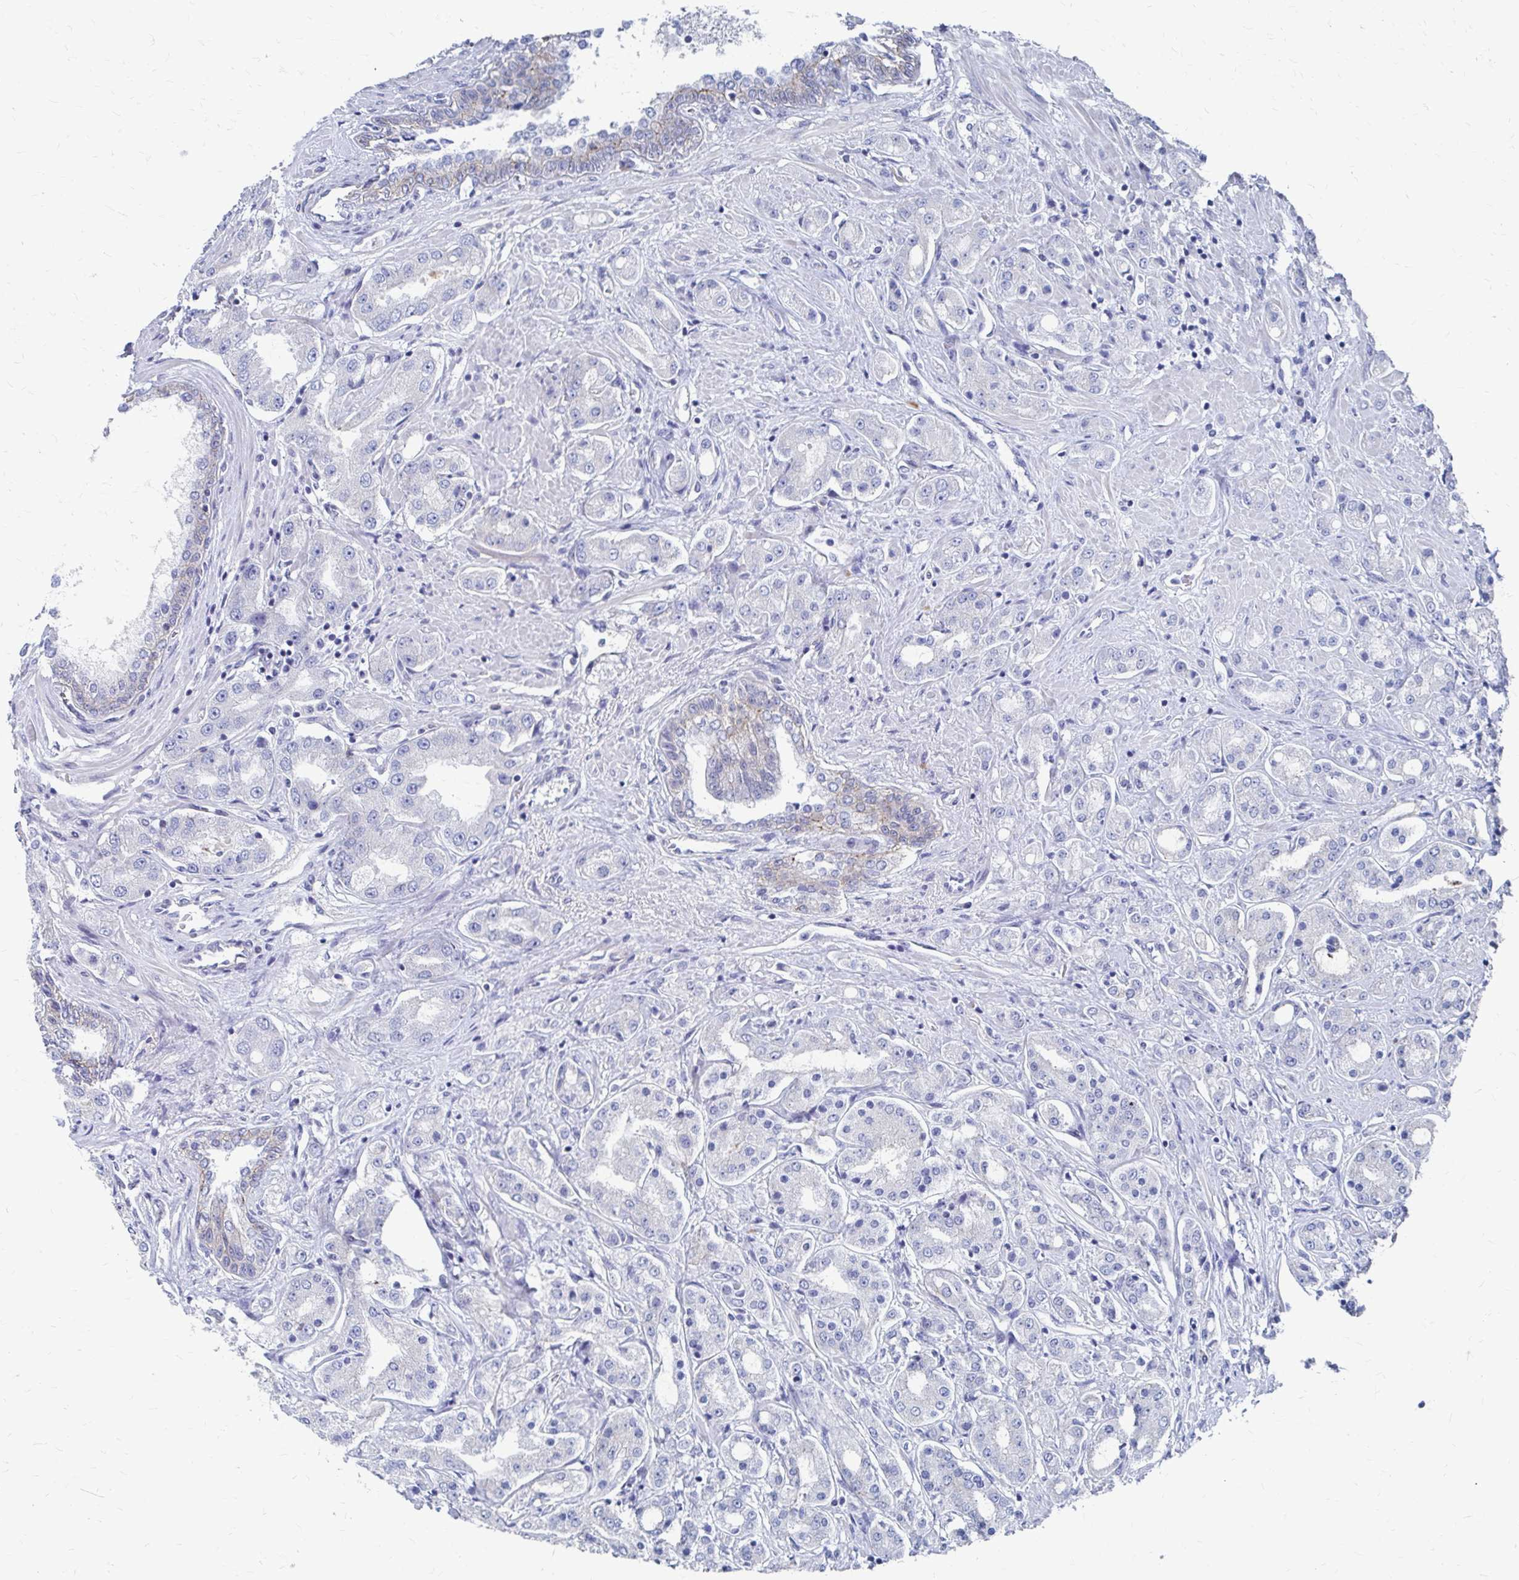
{"staining": {"intensity": "negative", "quantity": "none", "location": "none"}, "tissue": "prostate cancer", "cell_type": "Tumor cells", "image_type": "cancer", "snomed": [{"axis": "morphology", "description": "Adenocarcinoma, High grade"}, {"axis": "topography", "description": "Prostate"}], "caption": "An immunohistochemistry image of prostate cancer (high-grade adenocarcinoma) is shown. There is no staining in tumor cells of prostate cancer (high-grade adenocarcinoma).", "gene": "PLEKHG7", "patient": {"sex": "male", "age": 67}}